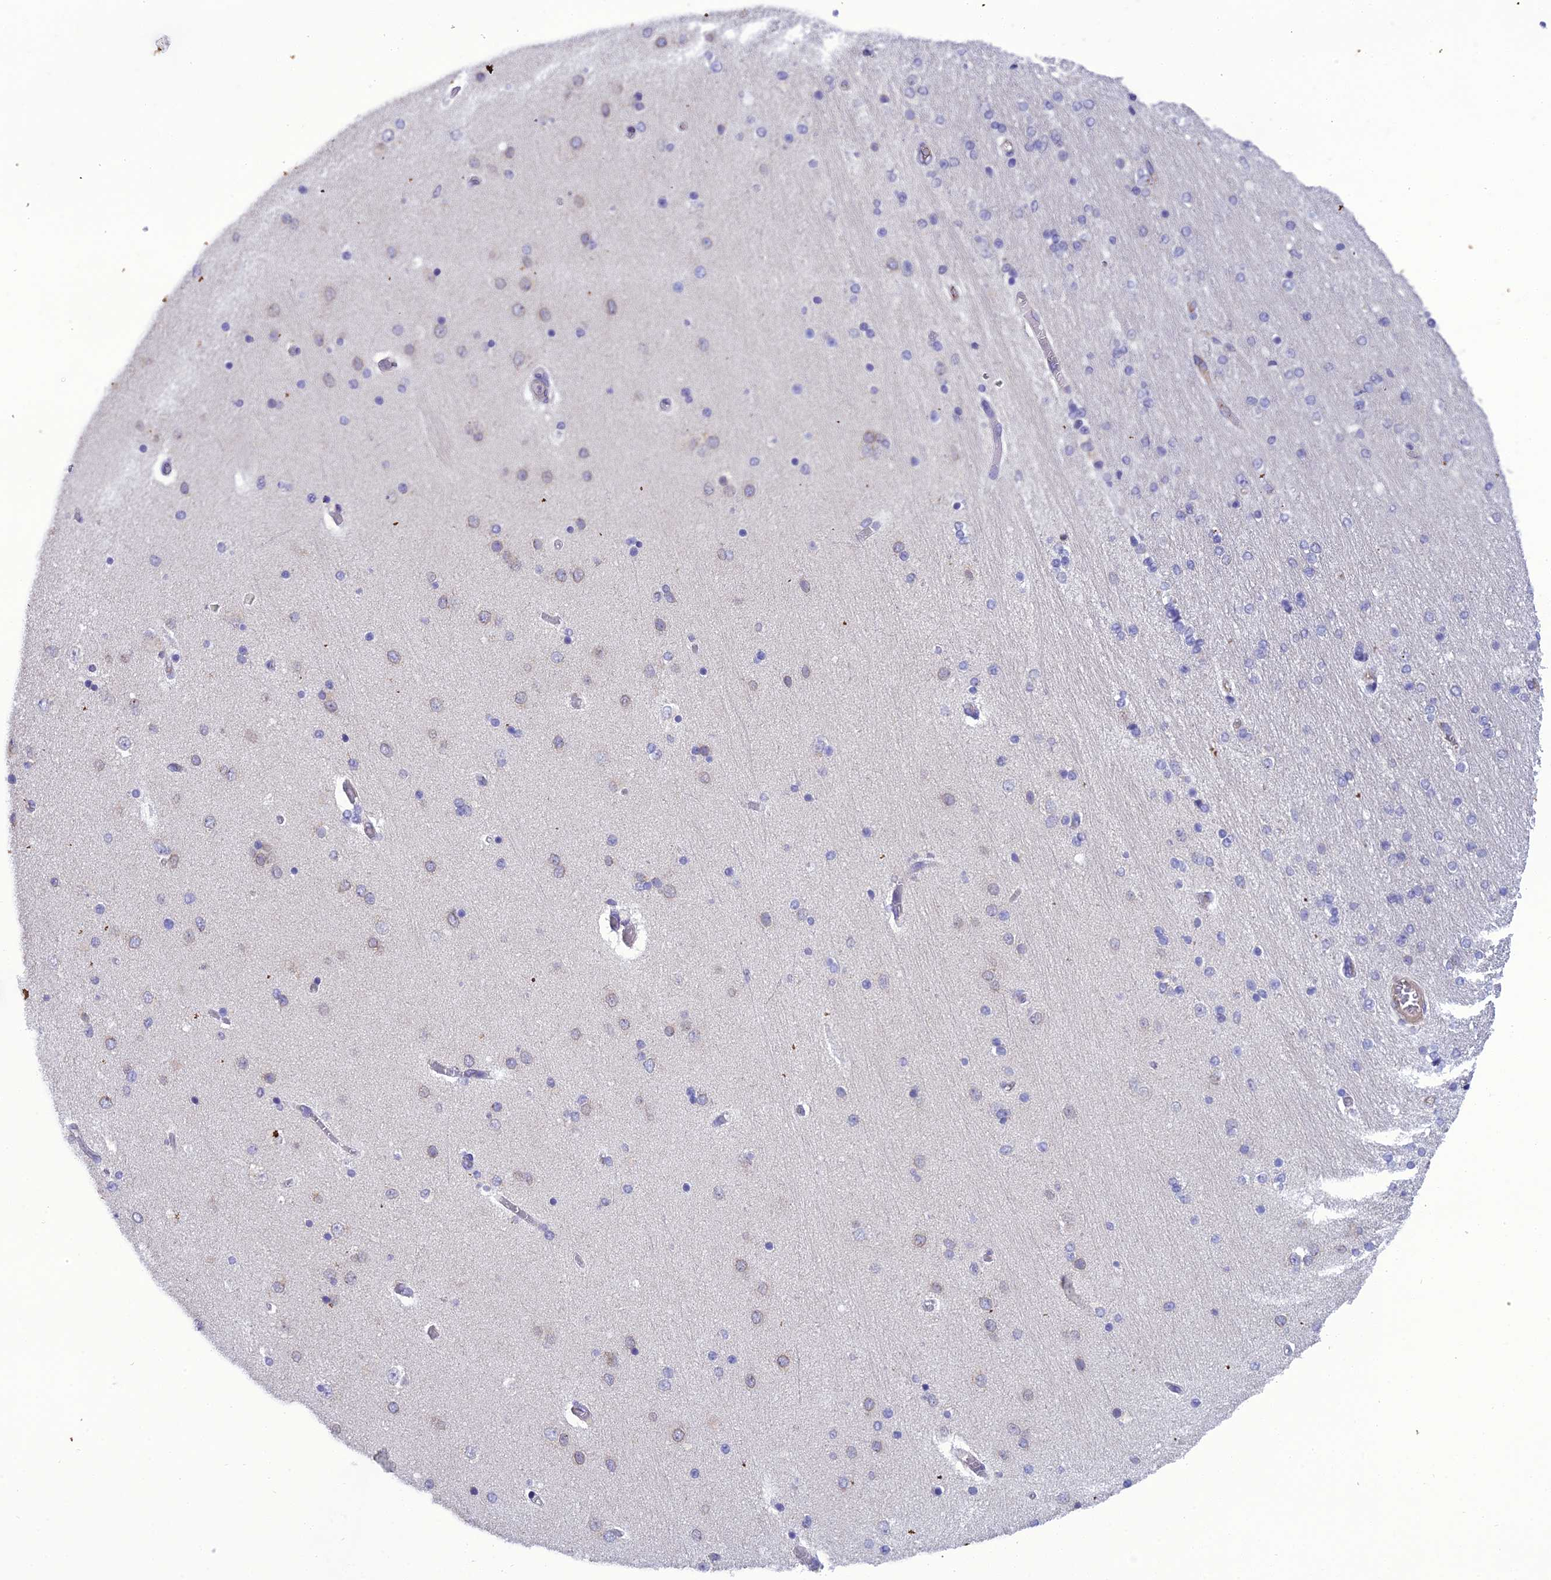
{"staining": {"intensity": "negative", "quantity": "none", "location": "none"}, "tissue": "hippocampus", "cell_type": "Glial cells", "image_type": "normal", "snomed": [{"axis": "morphology", "description": "Normal tissue, NOS"}, {"axis": "topography", "description": "Hippocampus"}], "caption": "Immunohistochemistry (IHC) histopathology image of normal hippocampus: human hippocampus stained with DAB shows no significant protein positivity in glial cells.", "gene": "GOLPH3", "patient": {"sex": "female", "age": 54}}